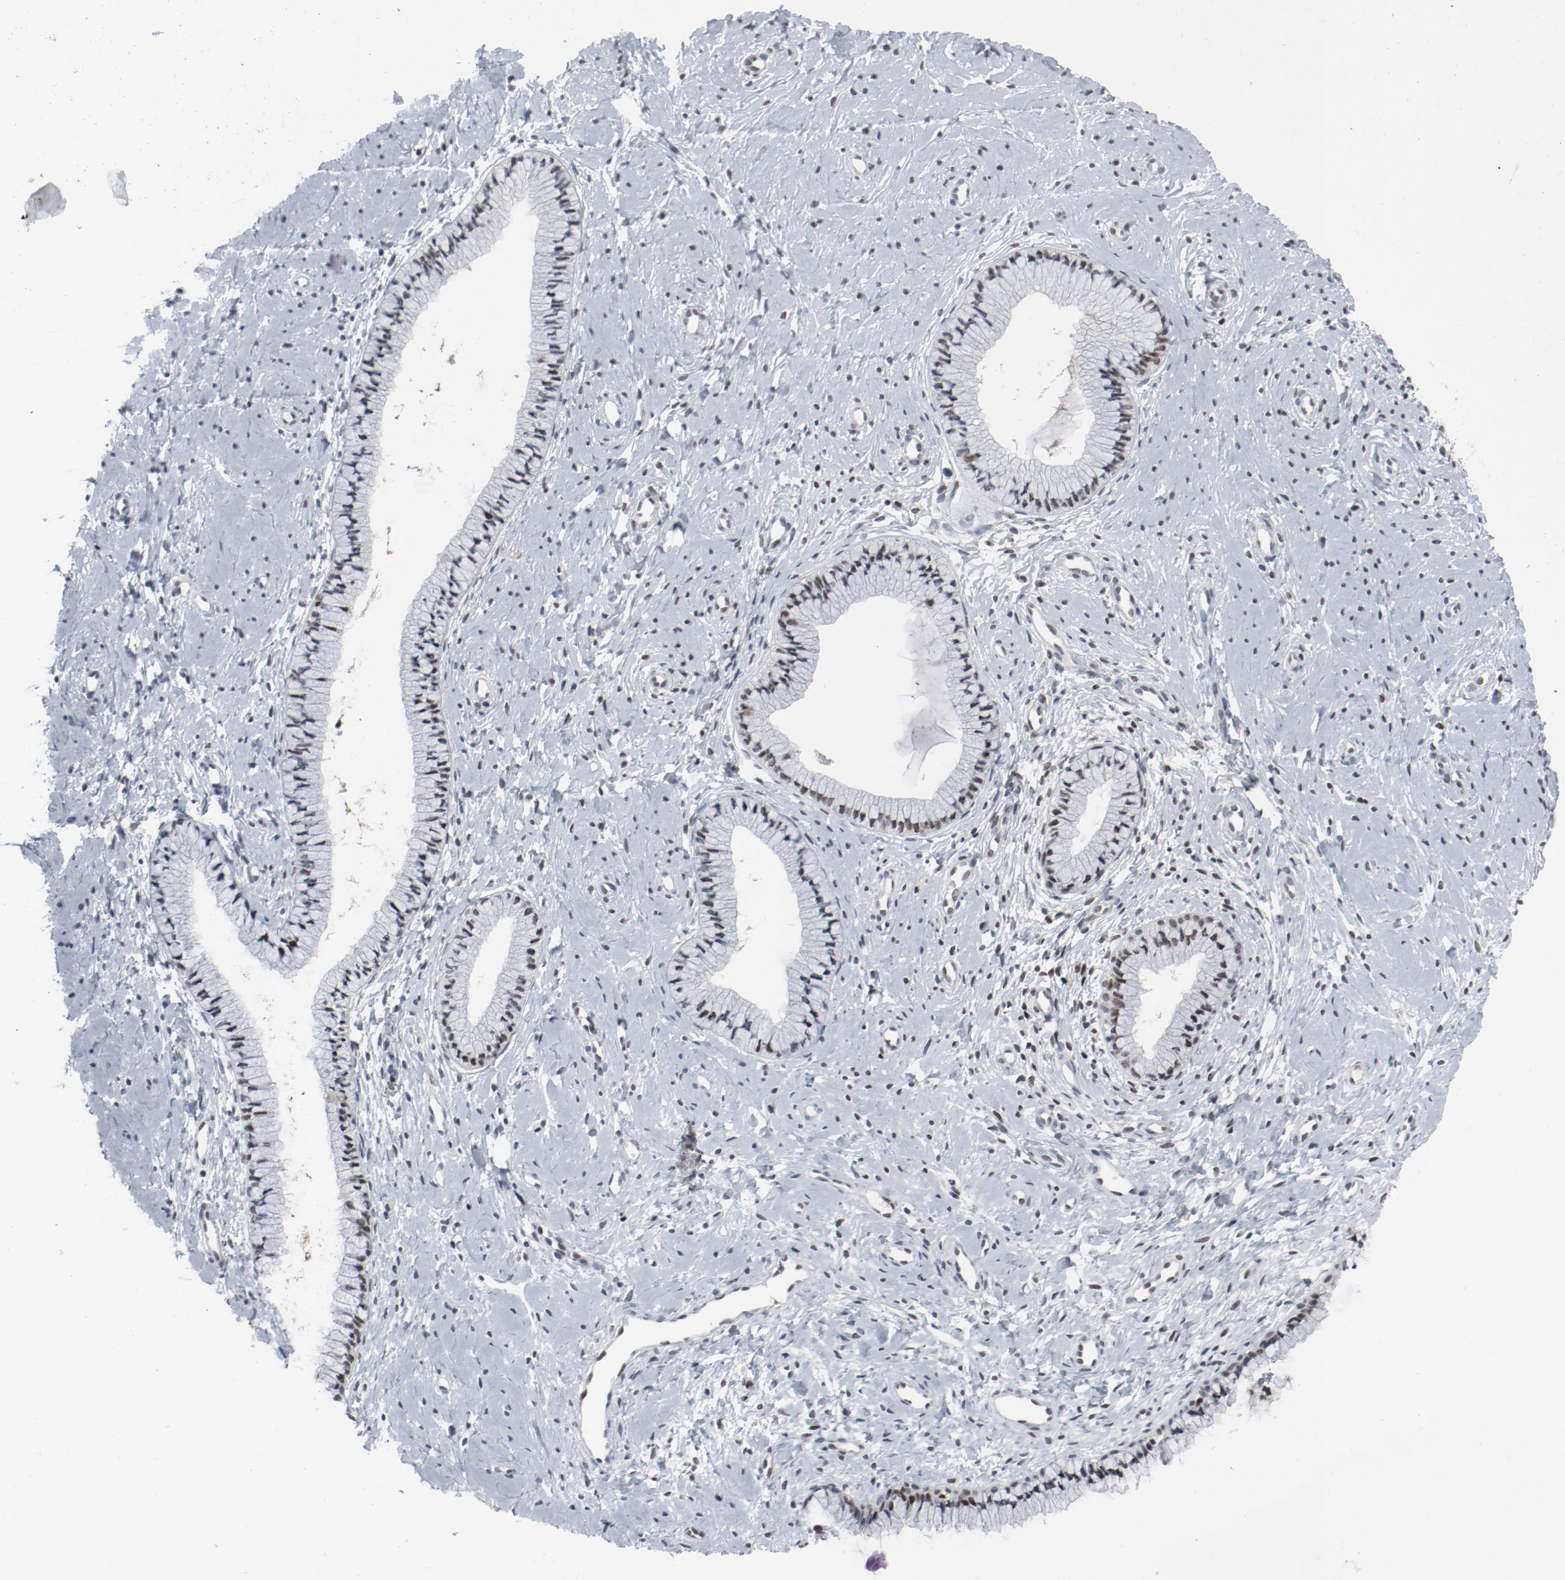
{"staining": {"intensity": "strong", "quantity": "25%-75%", "location": "nuclear"}, "tissue": "cervix", "cell_type": "Glandular cells", "image_type": "normal", "snomed": [{"axis": "morphology", "description": "Normal tissue, NOS"}, {"axis": "topography", "description": "Cervix"}], "caption": "Approximately 25%-75% of glandular cells in unremarkable human cervix reveal strong nuclear protein positivity as visualized by brown immunohistochemical staining.", "gene": "JMJD6", "patient": {"sex": "female", "age": 46}}